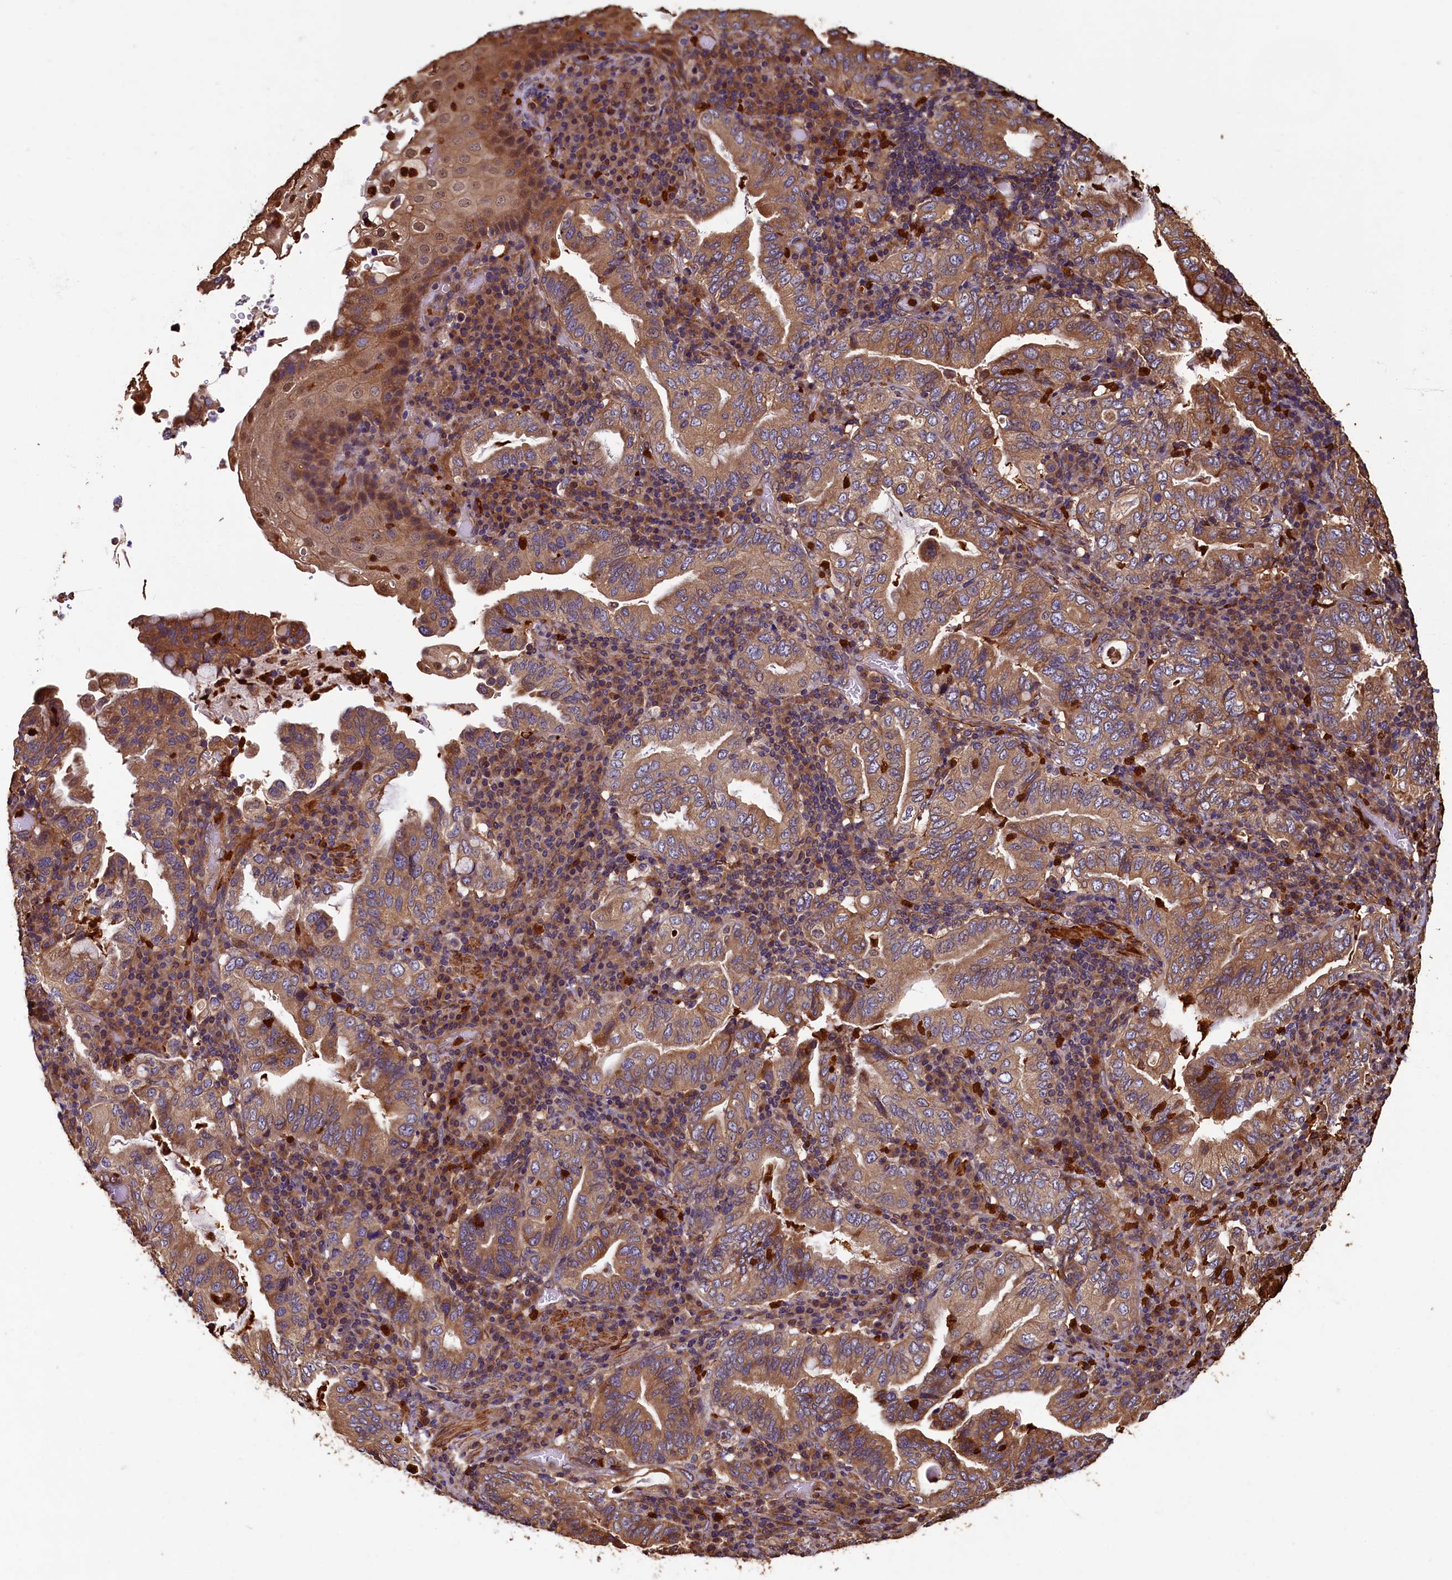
{"staining": {"intensity": "moderate", "quantity": ">75%", "location": "cytoplasmic/membranous"}, "tissue": "stomach cancer", "cell_type": "Tumor cells", "image_type": "cancer", "snomed": [{"axis": "morphology", "description": "Normal tissue, NOS"}, {"axis": "morphology", "description": "Adenocarcinoma, NOS"}, {"axis": "topography", "description": "Esophagus"}, {"axis": "topography", "description": "Stomach, upper"}, {"axis": "topography", "description": "Peripheral nerve tissue"}], "caption": "Stomach adenocarcinoma tissue exhibits moderate cytoplasmic/membranous staining in approximately >75% of tumor cells, visualized by immunohistochemistry.", "gene": "CCDC102B", "patient": {"sex": "male", "age": 62}}